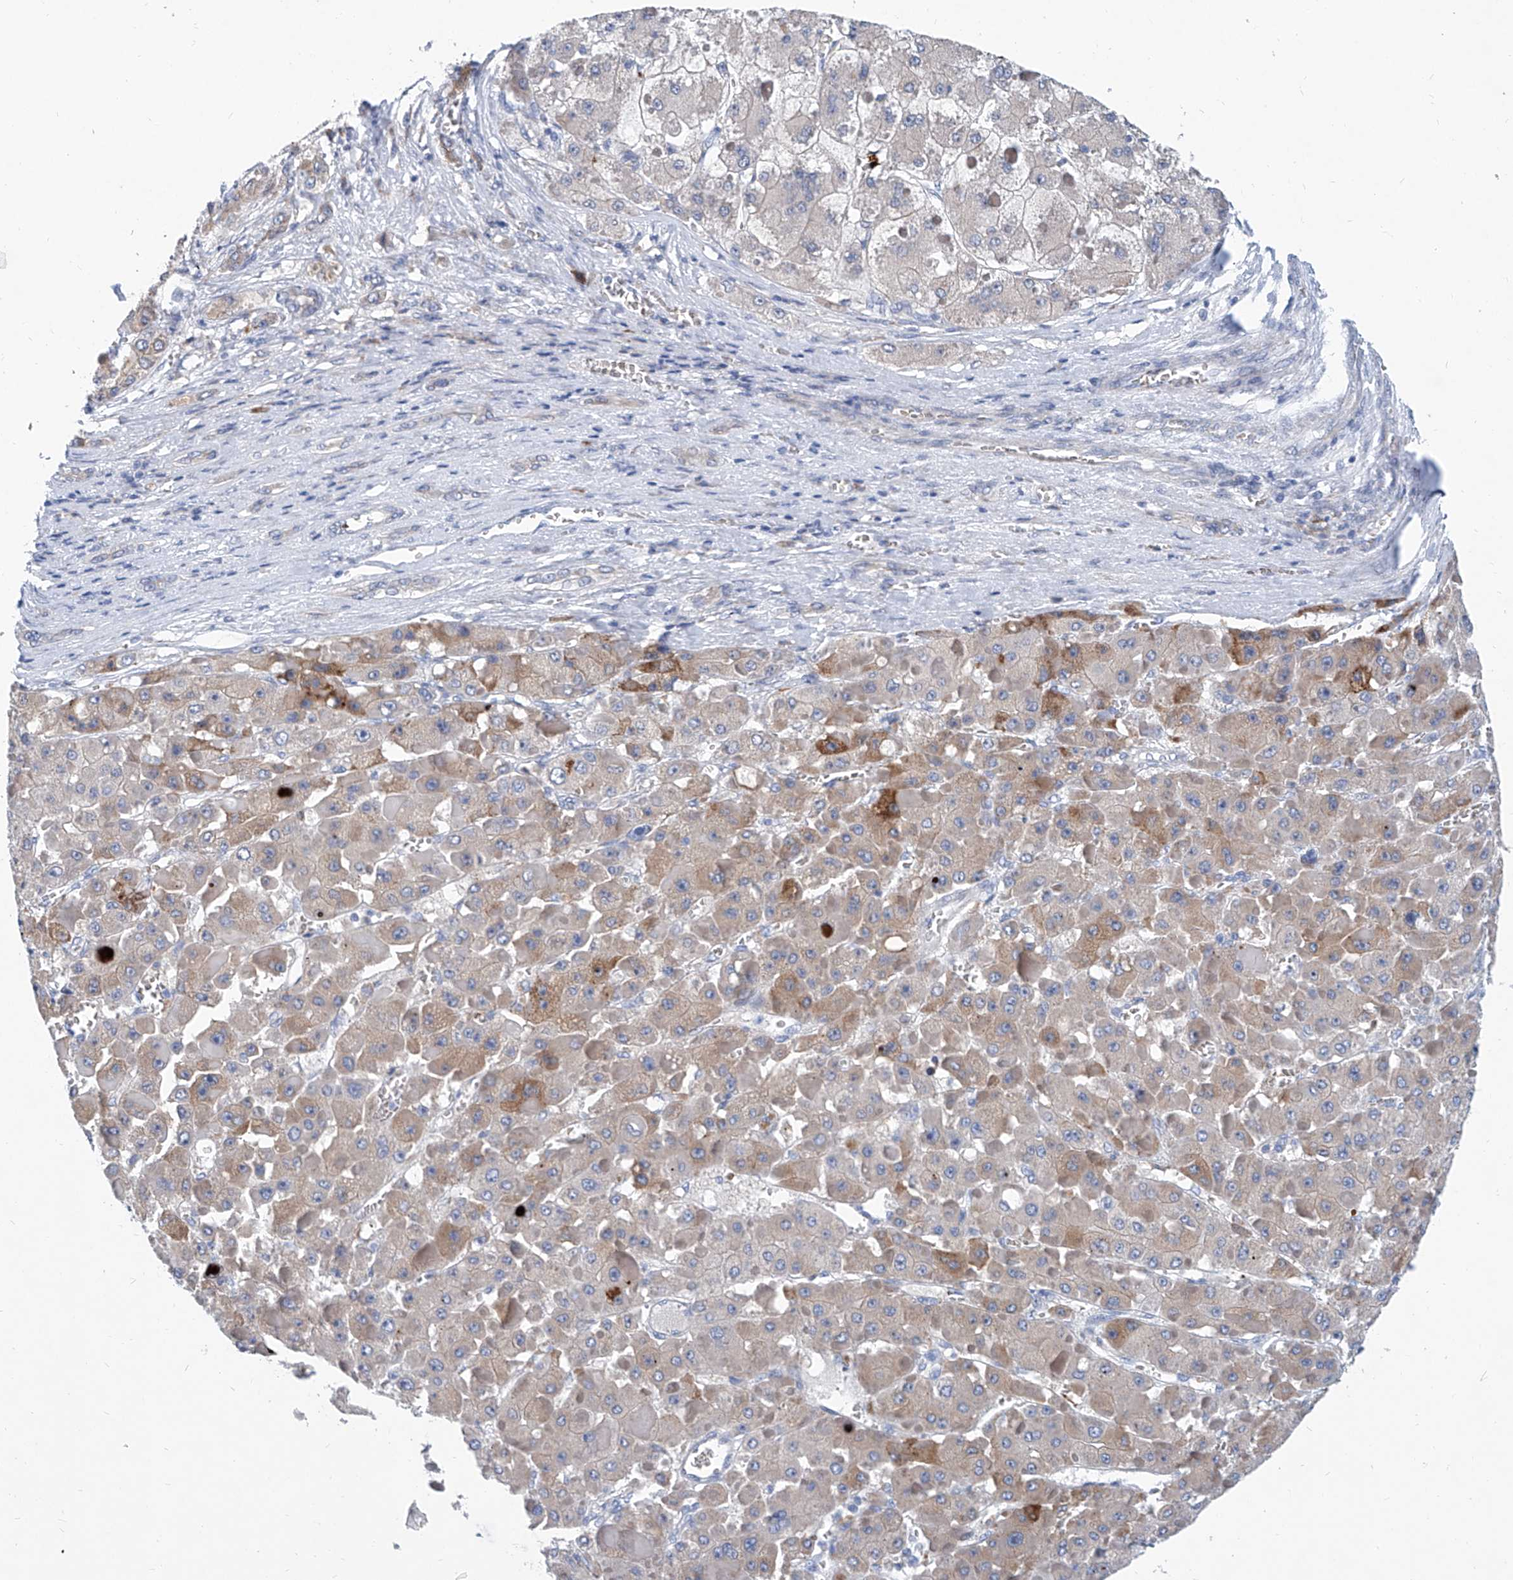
{"staining": {"intensity": "weak", "quantity": "<25%", "location": "cytoplasmic/membranous"}, "tissue": "liver cancer", "cell_type": "Tumor cells", "image_type": "cancer", "snomed": [{"axis": "morphology", "description": "Carcinoma, Hepatocellular, NOS"}, {"axis": "topography", "description": "Liver"}], "caption": "Immunohistochemical staining of liver cancer (hepatocellular carcinoma) shows no significant expression in tumor cells.", "gene": "FPR2", "patient": {"sex": "female", "age": 73}}